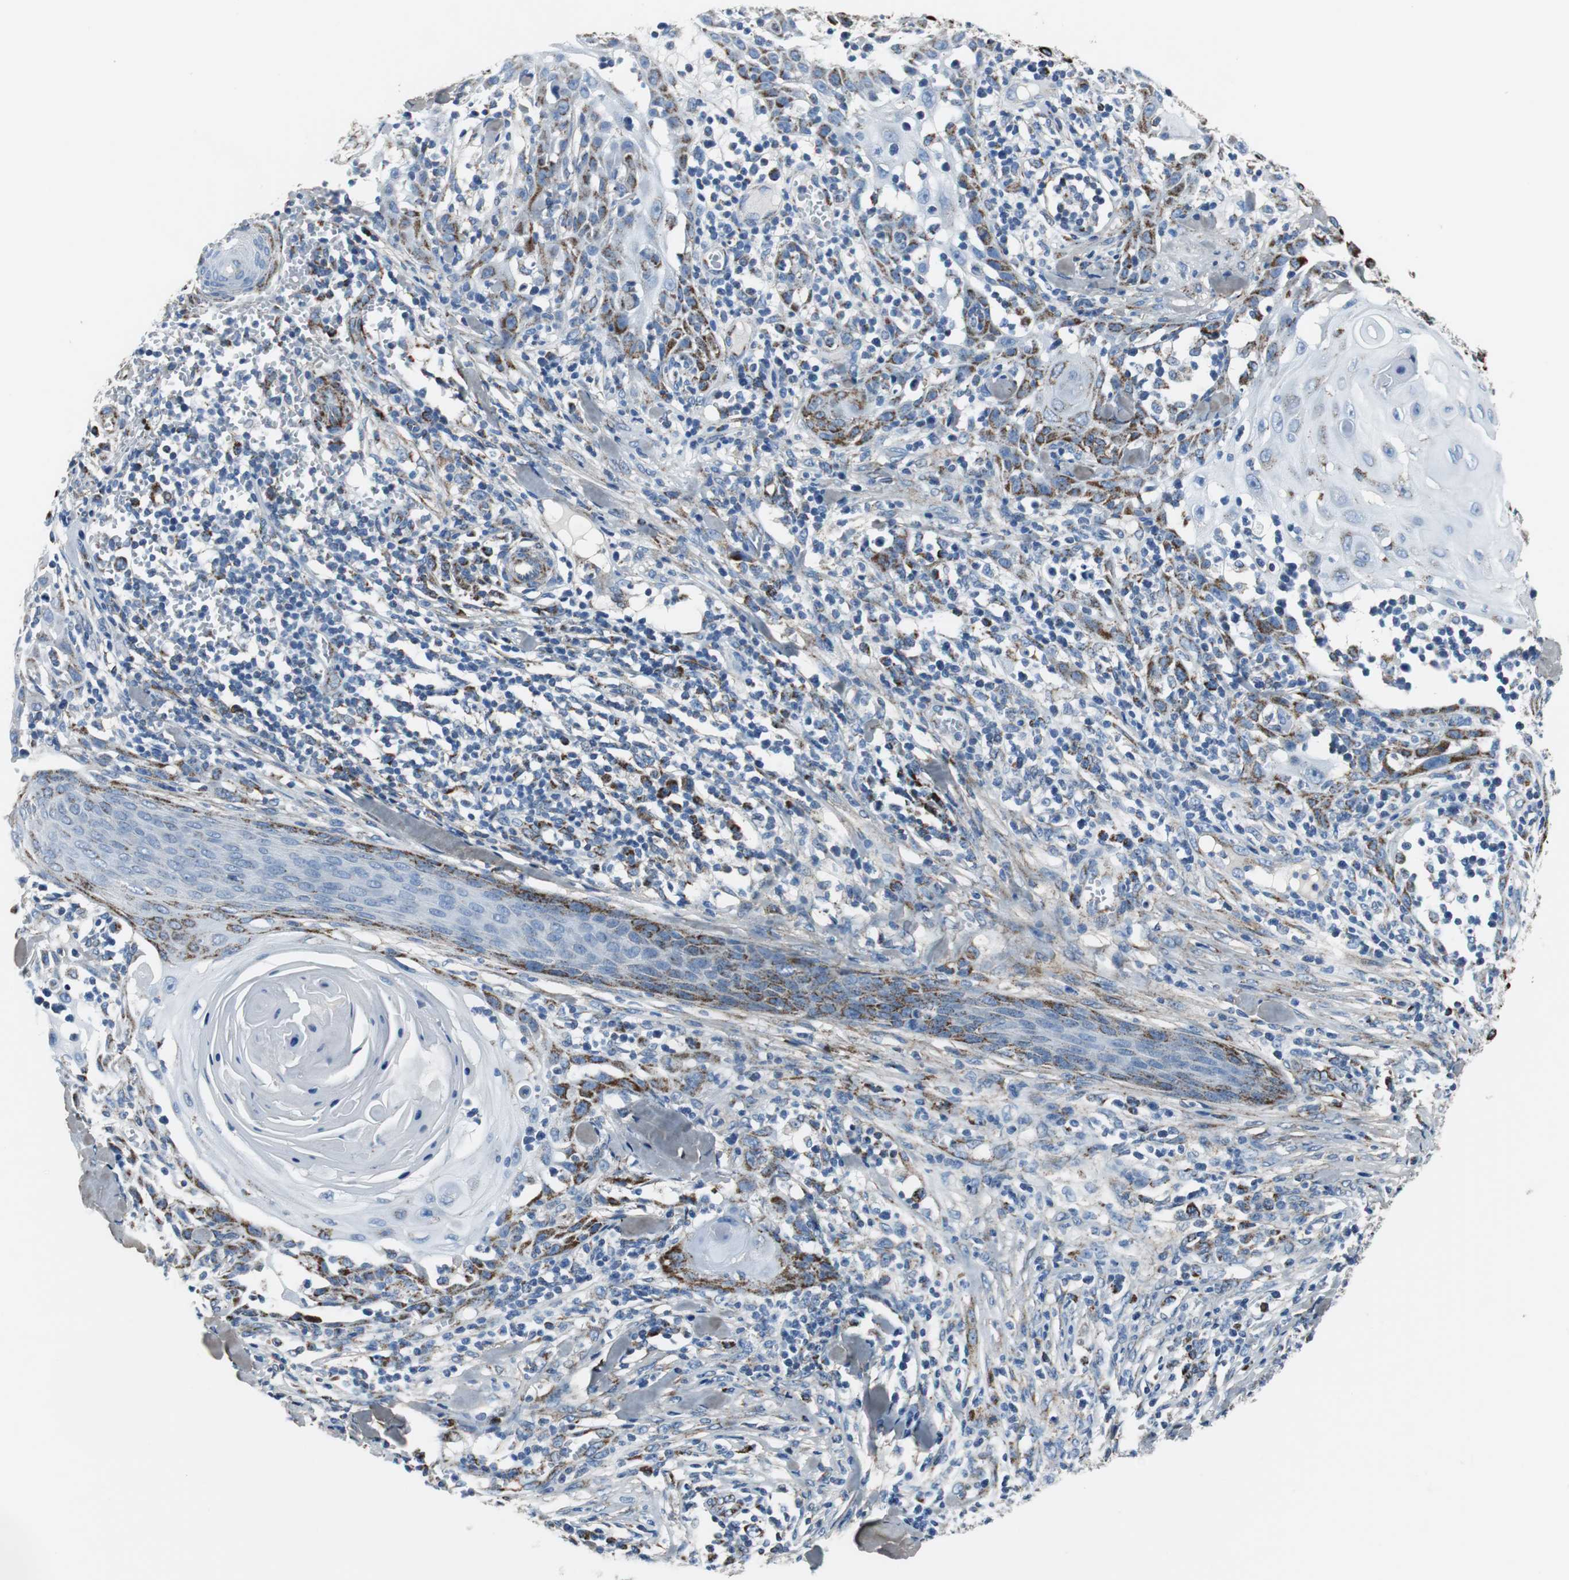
{"staining": {"intensity": "strong", "quantity": "<25%", "location": "cytoplasmic/membranous"}, "tissue": "skin cancer", "cell_type": "Tumor cells", "image_type": "cancer", "snomed": [{"axis": "morphology", "description": "Squamous cell carcinoma, NOS"}, {"axis": "topography", "description": "Skin"}], "caption": "DAB (3,3'-diaminobenzidine) immunohistochemical staining of skin squamous cell carcinoma demonstrates strong cytoplasmic/membranous protein positivity in about <25% of tumor cells.", "gene": "C1QTNF7", "patient": {"sex": "male", "age": 24}}